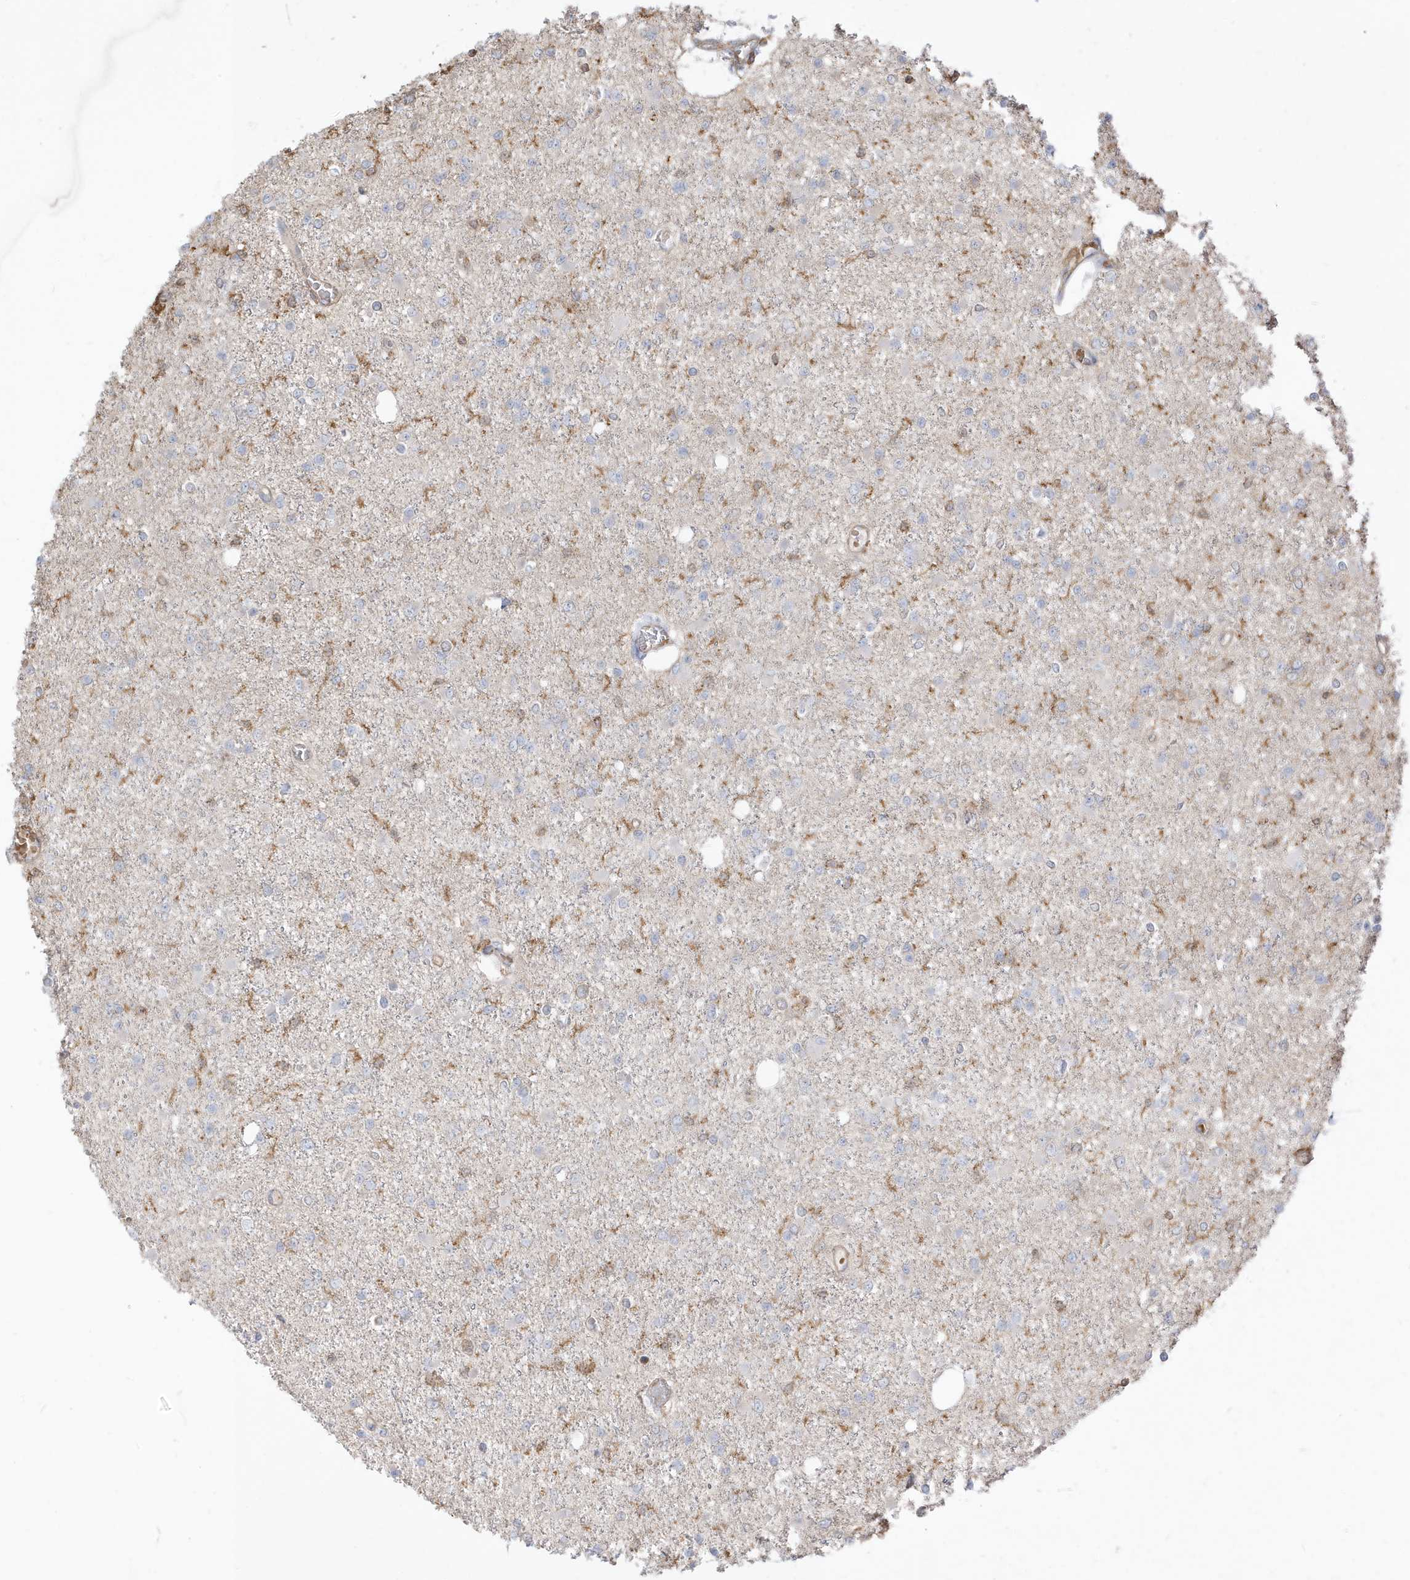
{"staining": {"intensity": "negative", "quantity": "none", "location": "none"}, "tissue": "glioma", "cell_type": "Tumor cells", "image_type": "cancer", "snomed": [{"axis": "morphology", "description": "Glioma, malignant, Low grade"}, {"axis": "topography", "description": "Brain"}], "caption": "Human malignant glioma (low-grade) stained for a protein using immunohistochemistry reveals no expression in tumor cells.", "gene": "ZBTB8A", "patient": {"sex": "female", "age": 22}}